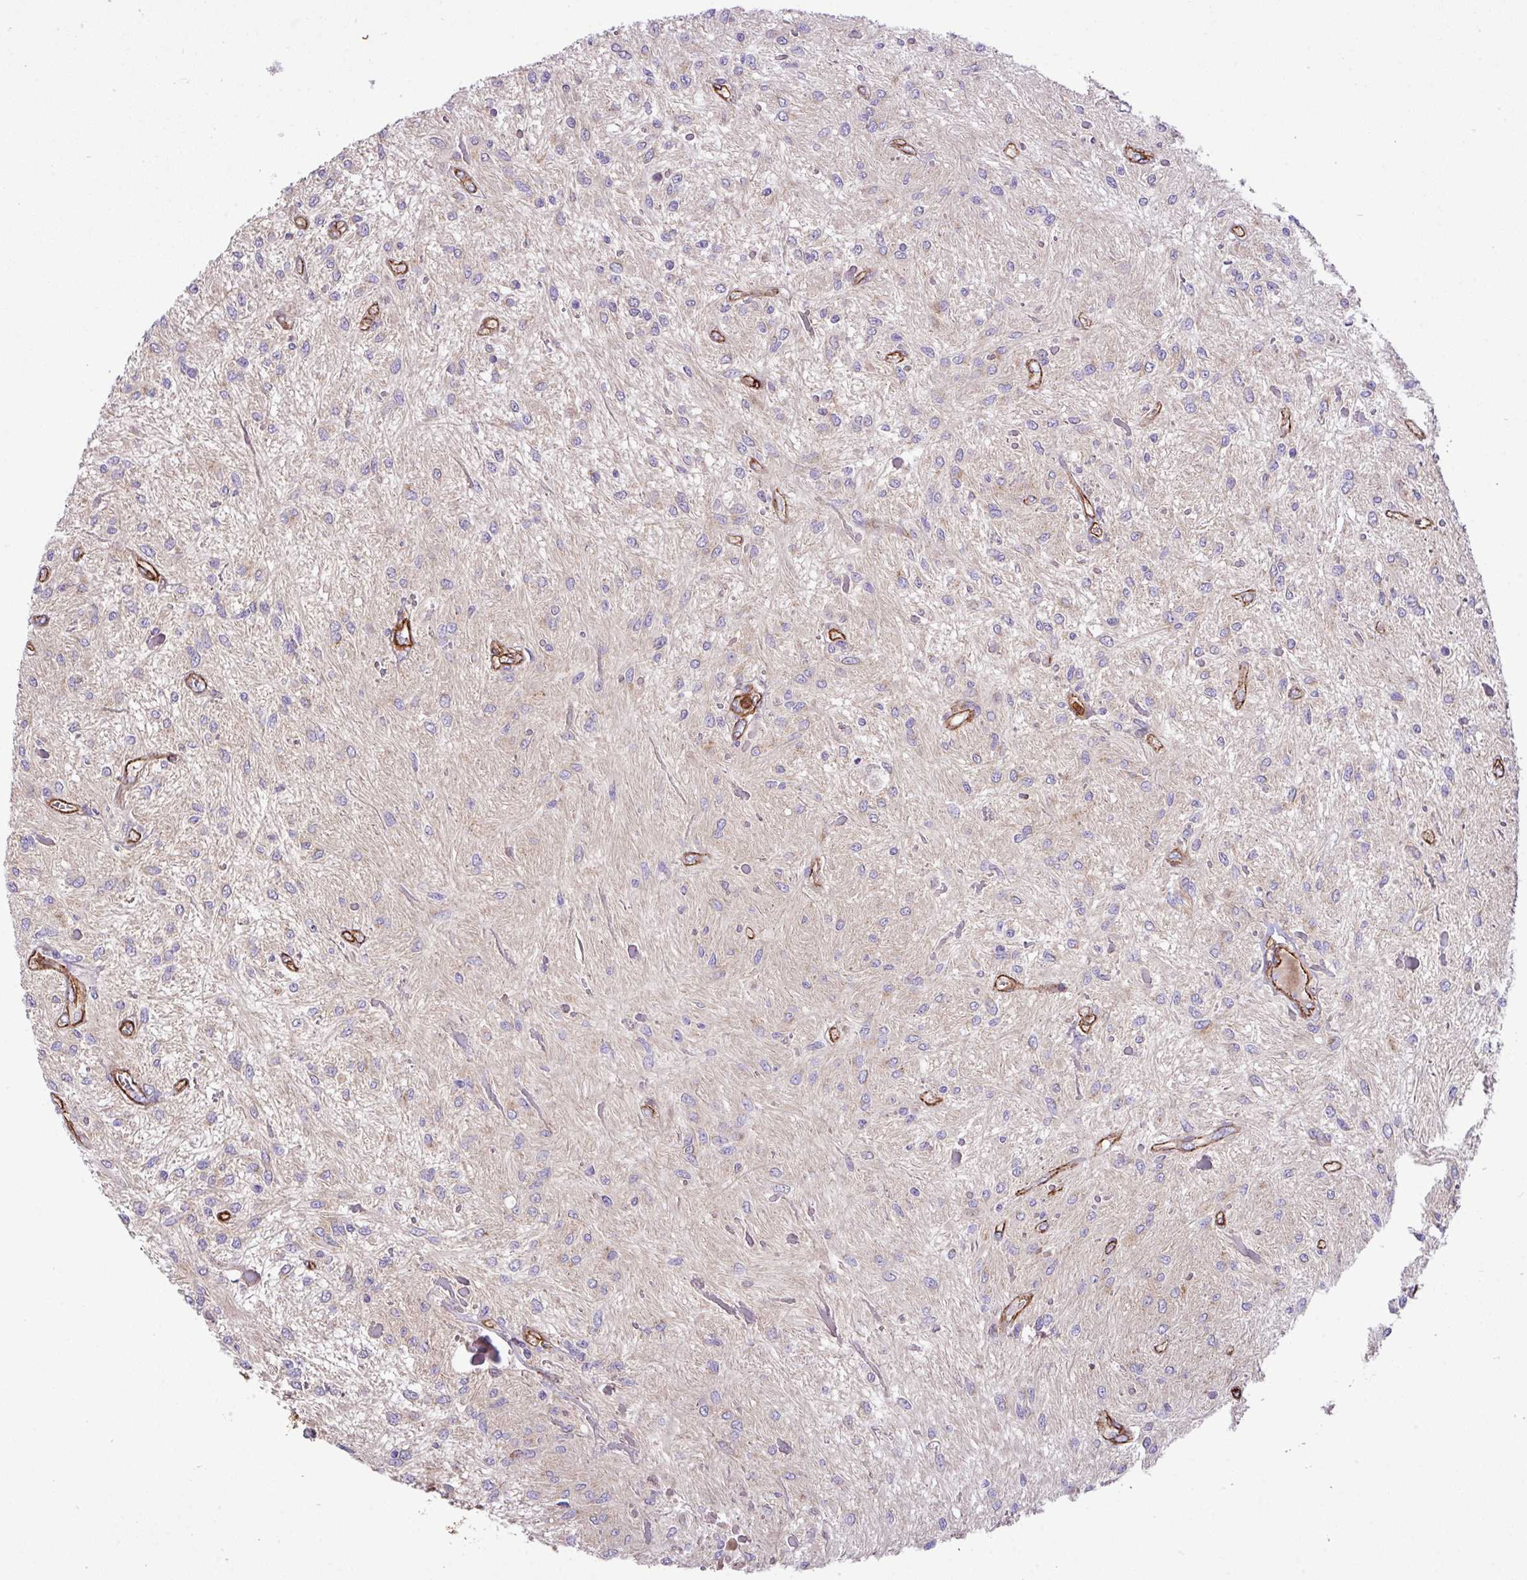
{"staining": {"intensity": "weak", "quantity": "<25%", "location": "cytoplasmic/membranous"}, "tissue": "glioma", "cell_type": "Tumor cells", "image_type": "cancer", "snomed": [{"axis": "morphology", "description": "Glioma, malignant, Low grade"}, {"axis": "topography", "description": "Cerebellum"}], "caption": "This is an immunohistochemistry micrograph of human malignant glioma (low-grade). There is no expression in tumor cells.", "gene": "FAM47E", "patient": {"sex": "female", "age": 14}}